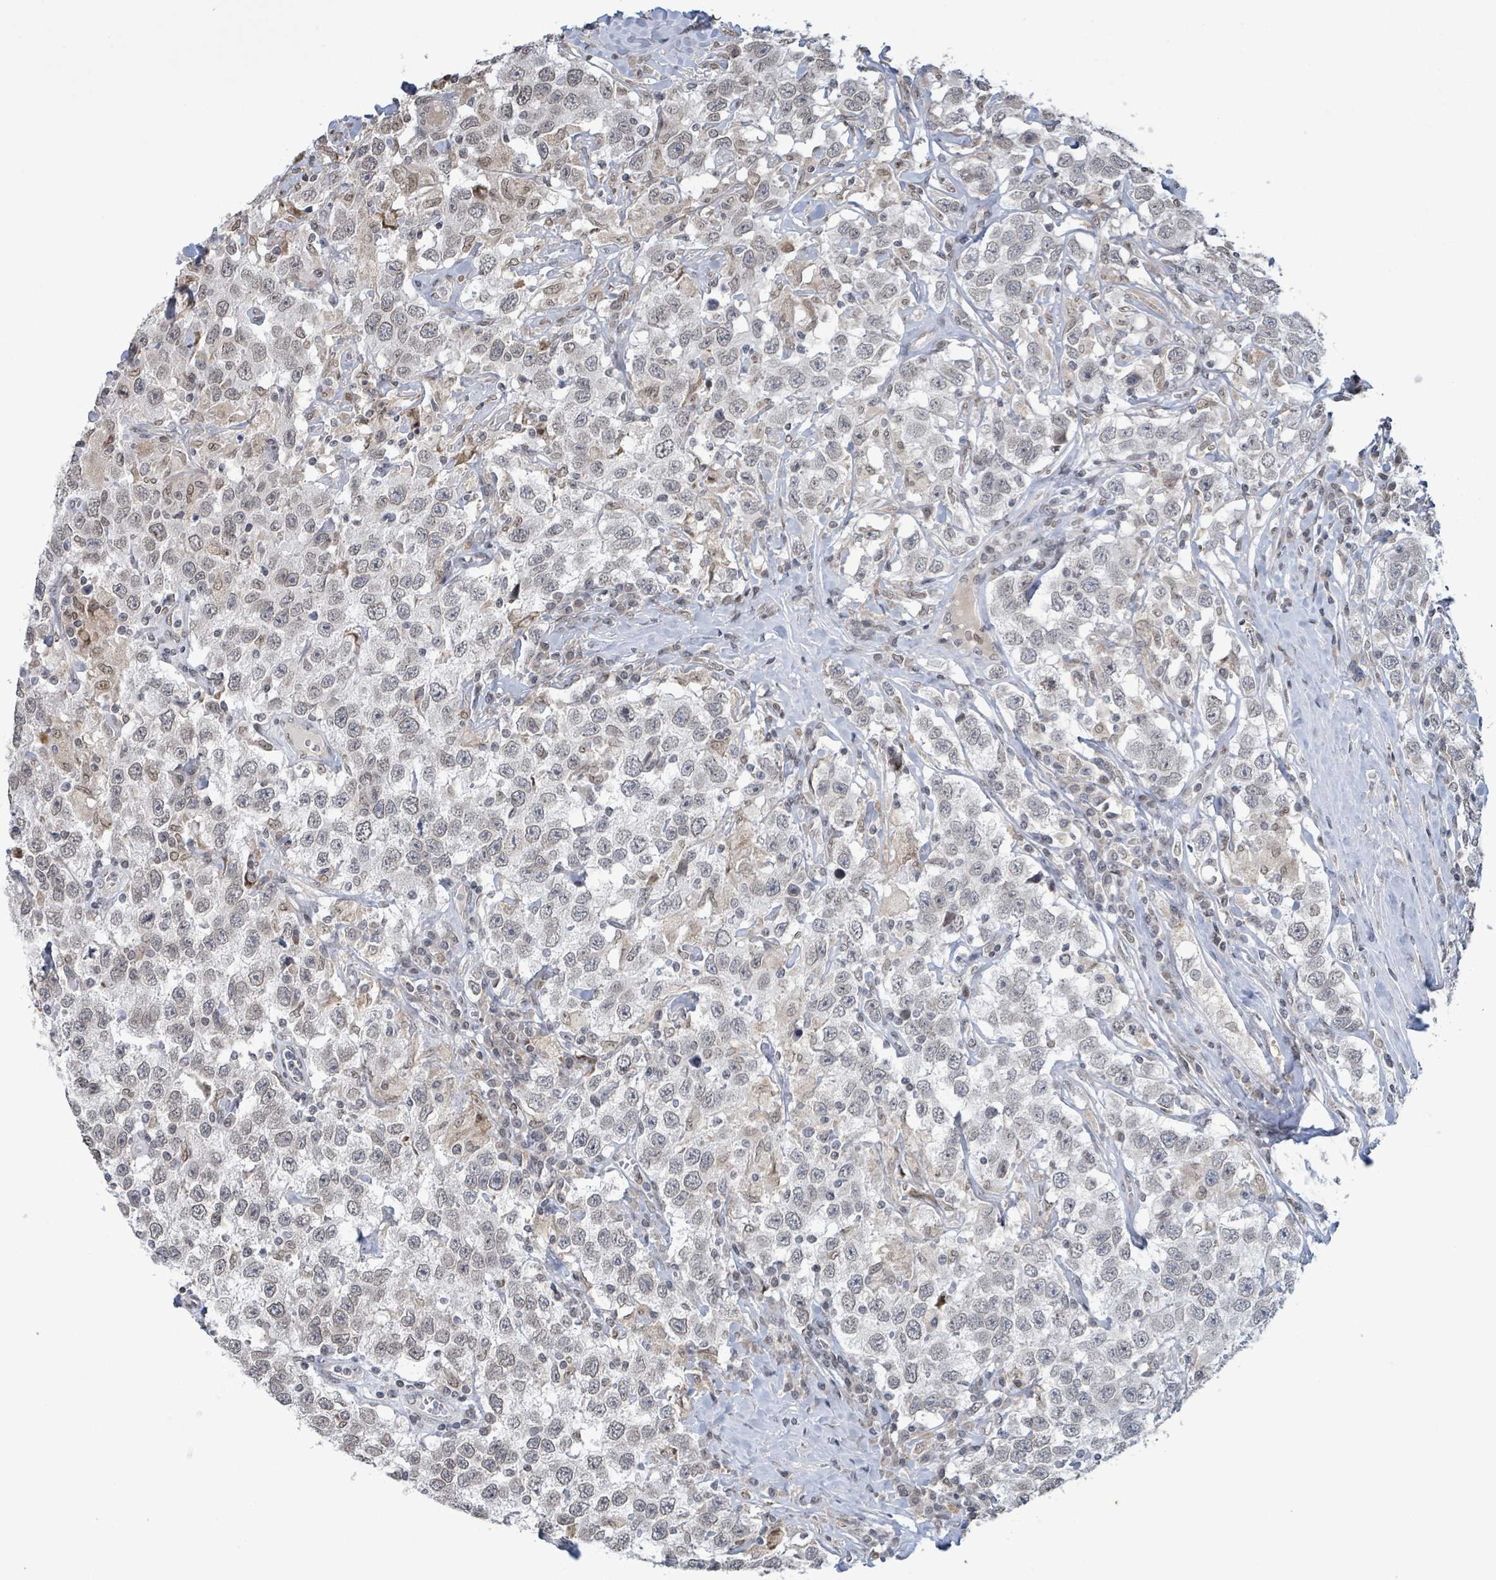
{"staining": {"intensity": "negative", "quantity": "none", "location": "none"}, "tissue": "testis cancer", "cell_type": "Tumor cells", "image_type": "cancer", "snomed": [{"axis": "morphology", "description": "Seminoma, NOS"}, {"axis": "topography", "description": "Testis"}], "caption": "There is no significant expression in tumor cells of testis cancer (seminoma).", "gene": "SBF2", "patient": {"sex": "male", "age": 41}}